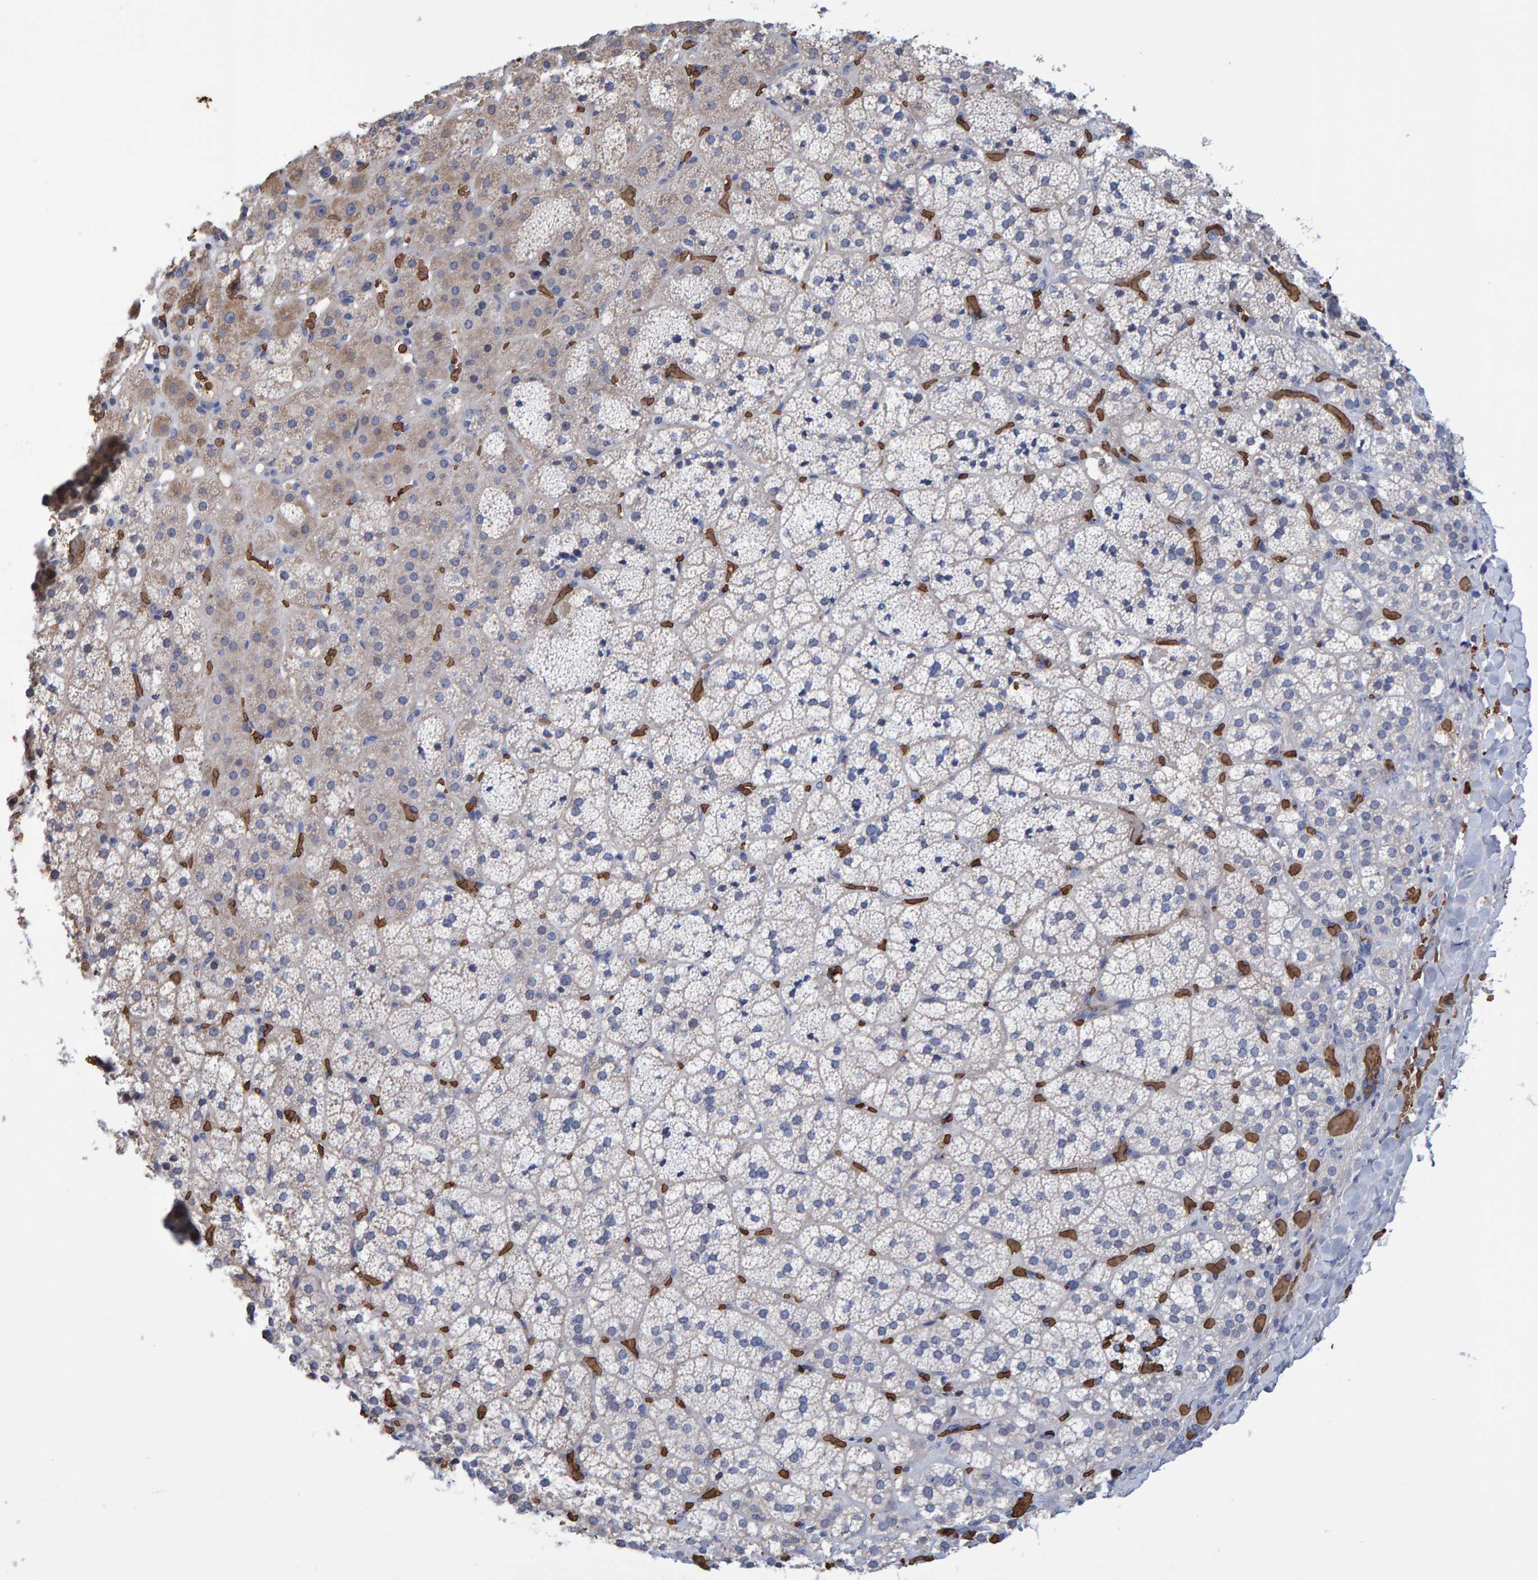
{"staining": {"intensity": "weak", "quantity": ">75%", "location": "cytoplasmic/membranous"}, "tissue": "adrenal gland", "cell_type": "Glandular cells", "image_type": "normal", "snomed": [{"axis": "morphology", "description": "Normal tissue, NOS"}, {"axis": "topography", "description": "Adrenal gland"}], "caption": "Immunohistochemical staining of benign human adrenal gland demonstrates weak cytoplasmic/membranous protein expression in about >75% of glandular cells. Ihc stains the protein in brown and the nuclei are stained blue.", "gene": "VPS9D1", "patient": {"sex": "female", "age": 44}}